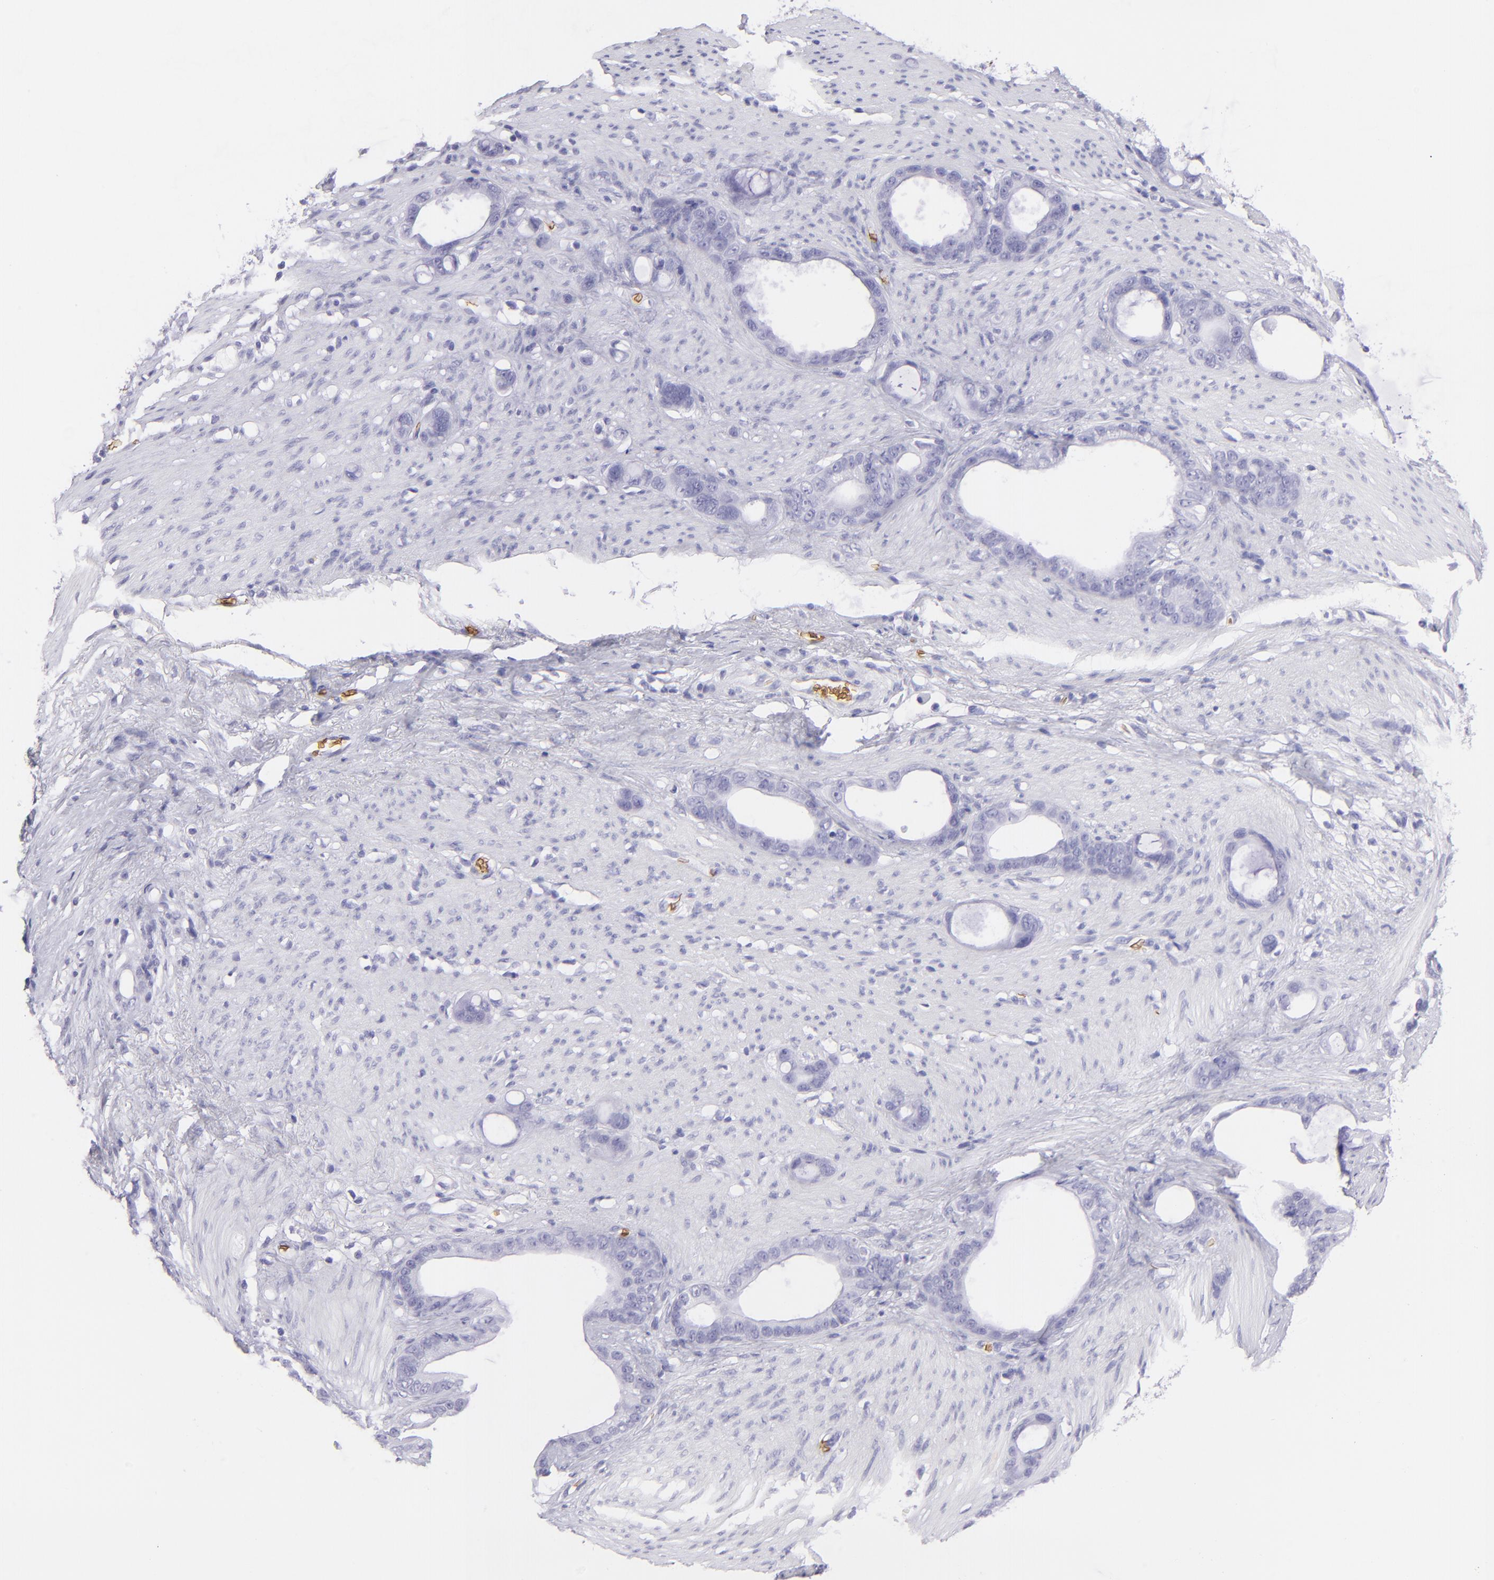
{"staining": {"intensity": "negative", "quantity": "none", "location": "none"}, "tissue": "stomach cancer", "cell_type": "Tumor cells", "image_type": "cancer", "snomed": [{"axis": "morphology", "description": "Adenocarcinoma, NOS"}, {"axis": "topography", "description": "Stomach"}], "caption": "Tumor cells are negative for protein expression in human stomach adenocarcinoma.", "gene": "GYPA", "patient": {"sex": "female", "age": 75}}